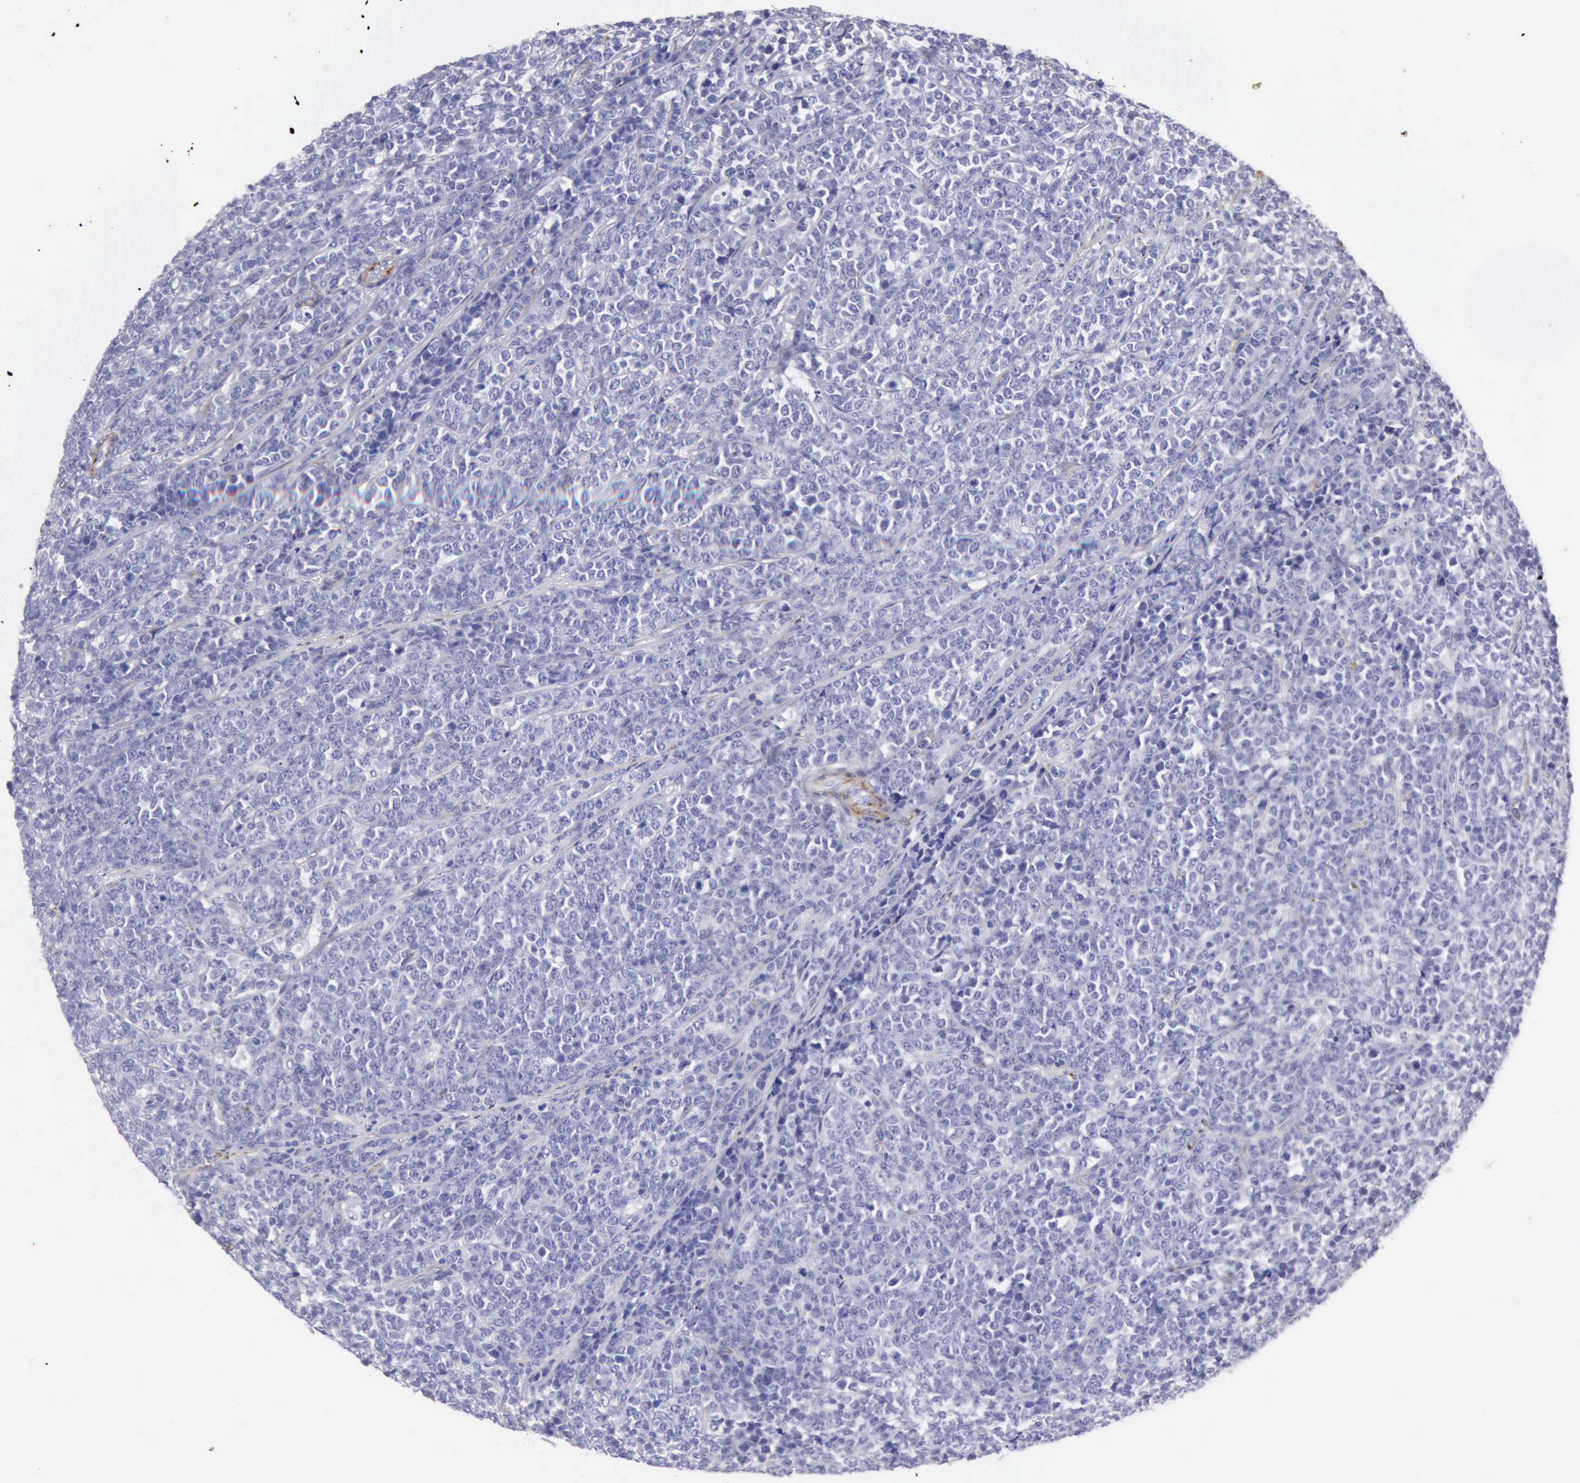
{"staining": {"intensity": "negative", "quantity": "none", "location": "none"}, "tissue": "lymphoma", "cell_type": "Tumor cells", "image_type": "cancer", "snomed": [{"axis": "morphology", "description": "Malignant lymphoma, non-Hodgkin's type, High grade"}, {"axis": "topography", "description": "Small intestine"}, {"axis": "topography", "description": "Colon"}], "caption": "A high-resolution image shows IHC staining of malignant lymphoma, non-Hodgkin's type (high-grade), which exhibits no significant expression in tumor cells.", "gene": "AOC3", "patient": {"sex": "male", "age": 8}}